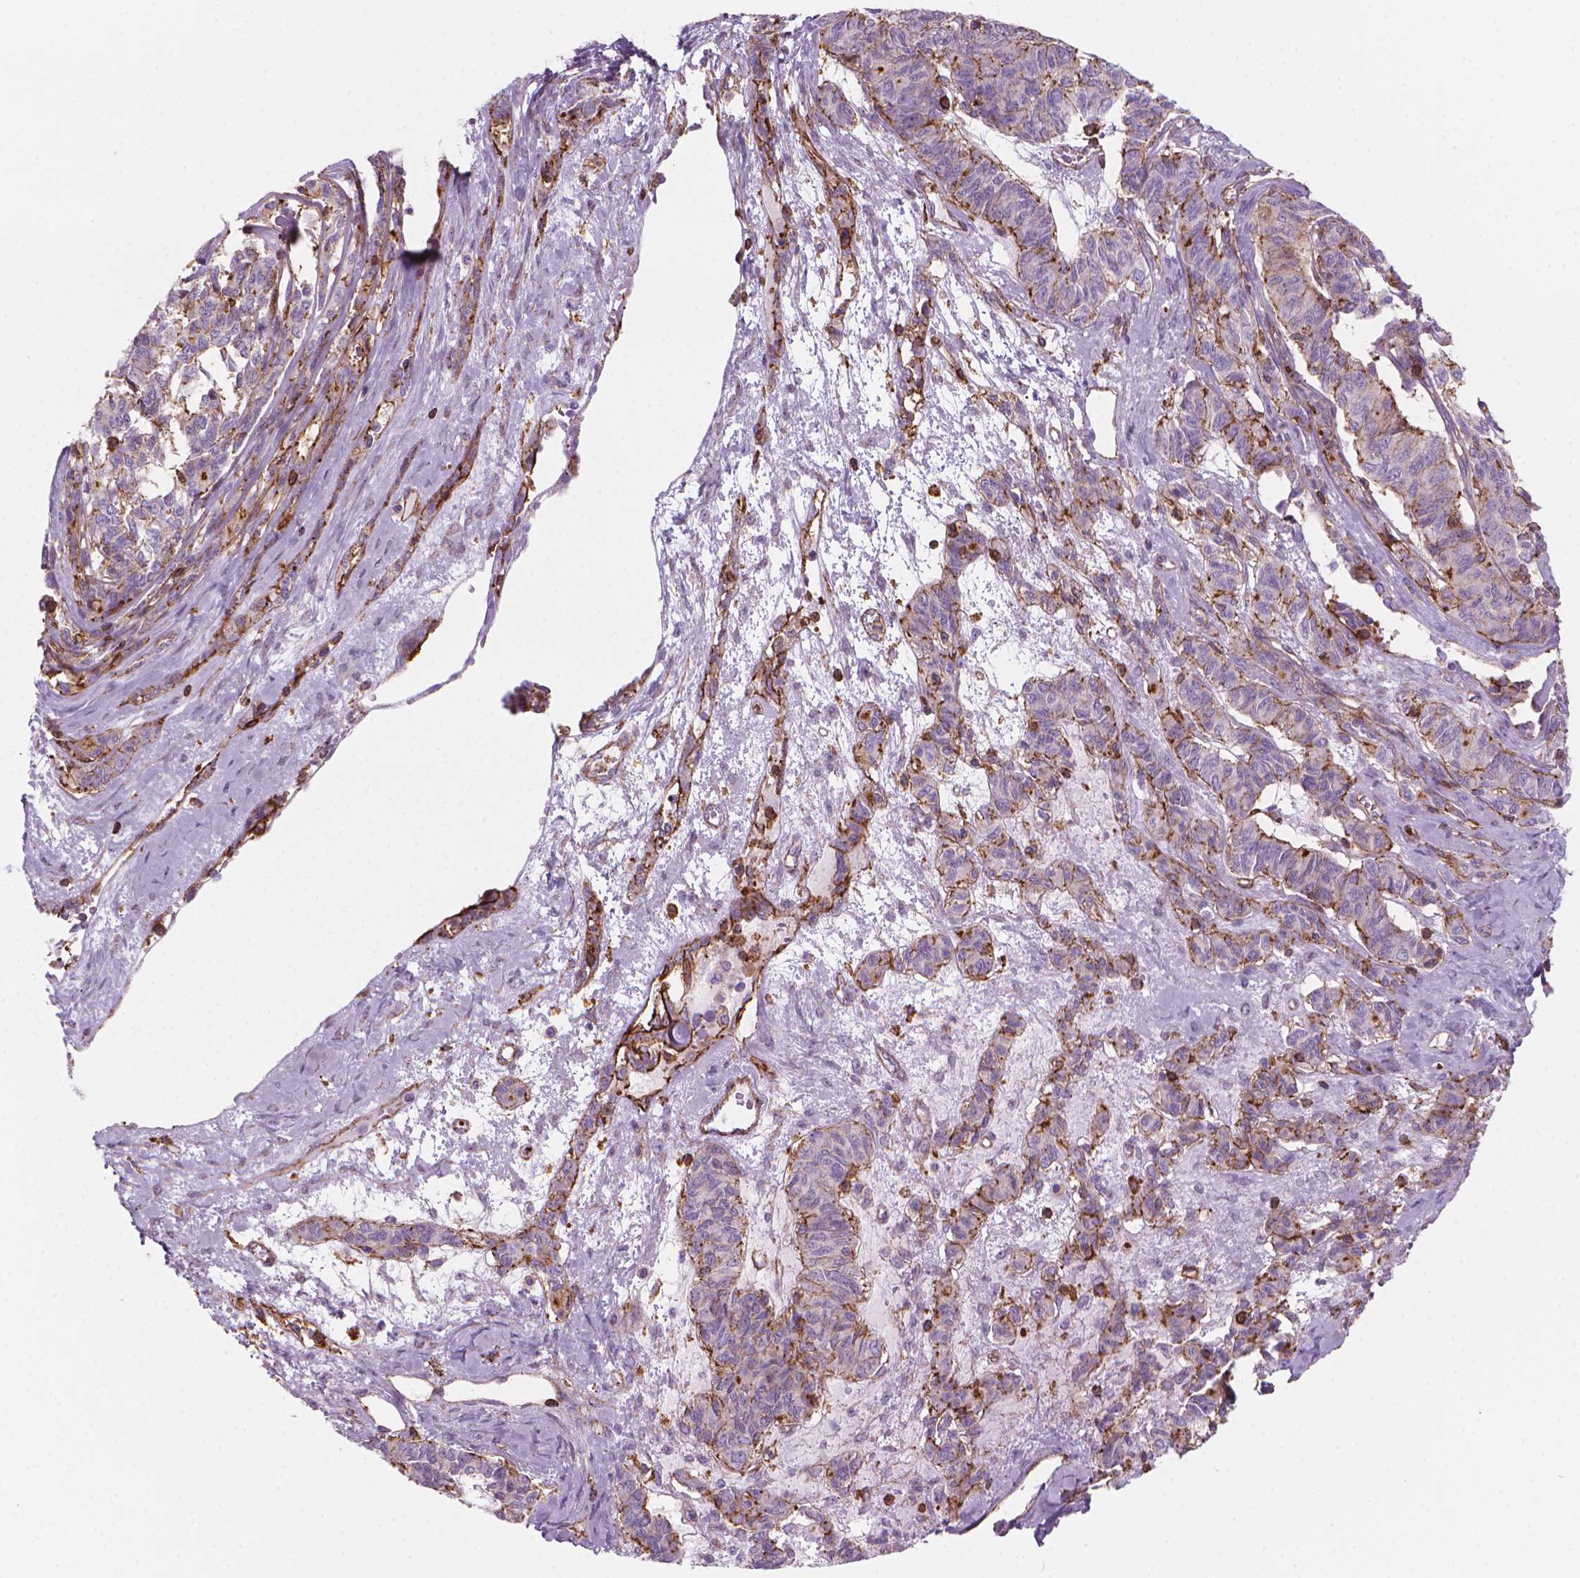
{"staining": {"intensity": "weak", "quantity": "<25%", "location": "cytoplasmic/membranous"}, "tissue": "ovarian cancer", "cell_type": "Tumor cells", "image_type": "cancer", "snomed": [{"axis": "morphology", "description": "Carcinoma, endometroid"}, {"axis": "topography", "description": "Ovary"}], "caption": "The IHC image has no significant expression in tumor cells of ovarian endometroid carcinoma tissue.", "gene": "PATJ", "patient": {"sex": "female", "age": 80}}